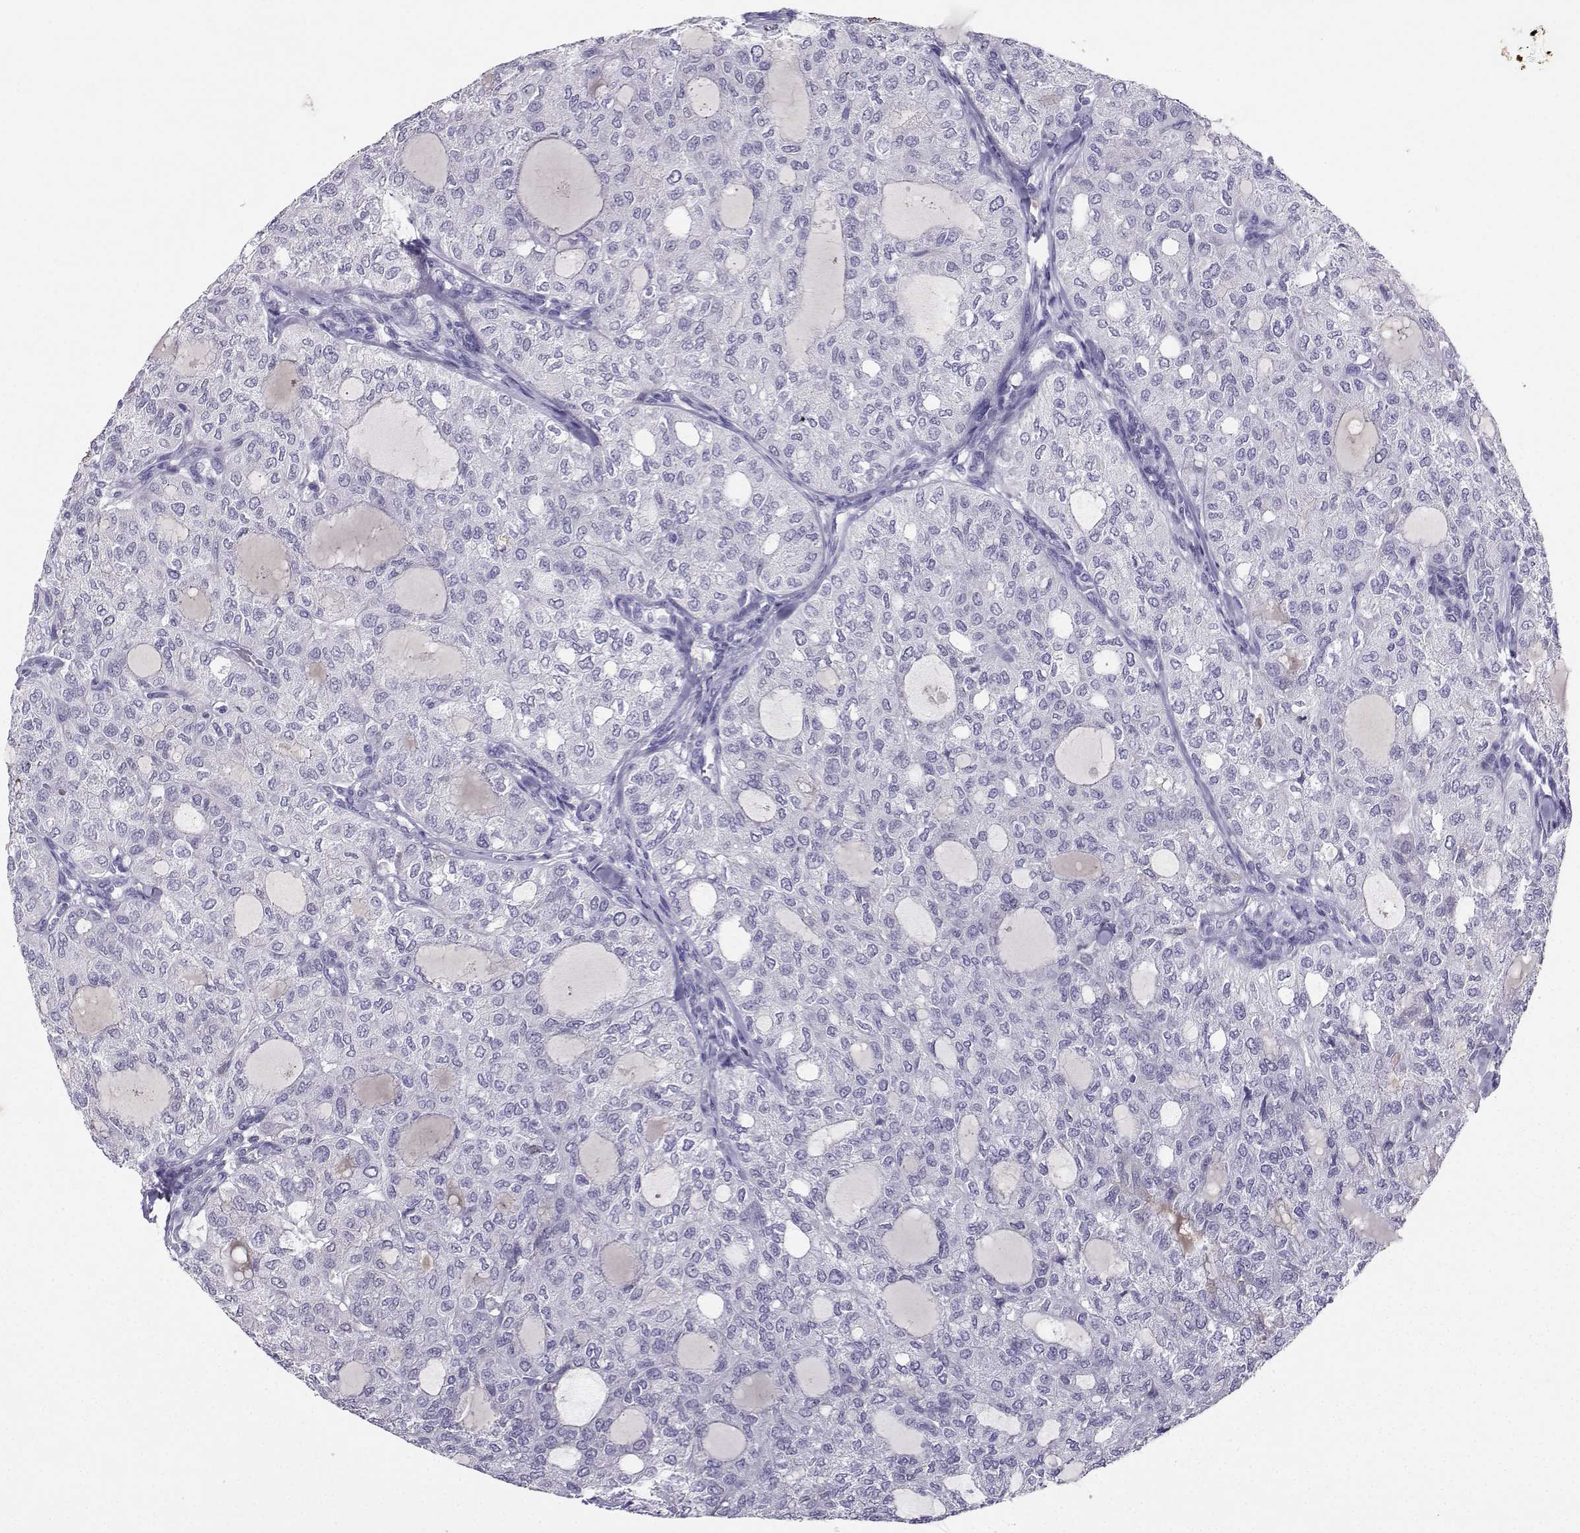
{"staining": {"intensity": "negative", "quantity": "none", "location": "none"}, "tissue": "thyroid cancer", "cell_type": "Tumor cells", "image_type": "cancer", "snomed": [{"axis": "morphology", "description": "Follicular adenoma carcinoma, NOS"}, {"axis": "topography", "description": "Thyroid gland"}], "caption": "High magnification brightfield microscopy of thyroid cancer (follicular adenoma carcinoma) stained with DAB (3,3'-diaminobenzidine) (brown) and counterstained with hematoxylin (blue): tumor cells show no significant expression.", "gene": "GRIK4", "patient": {"sex": "male", "age": 75}}